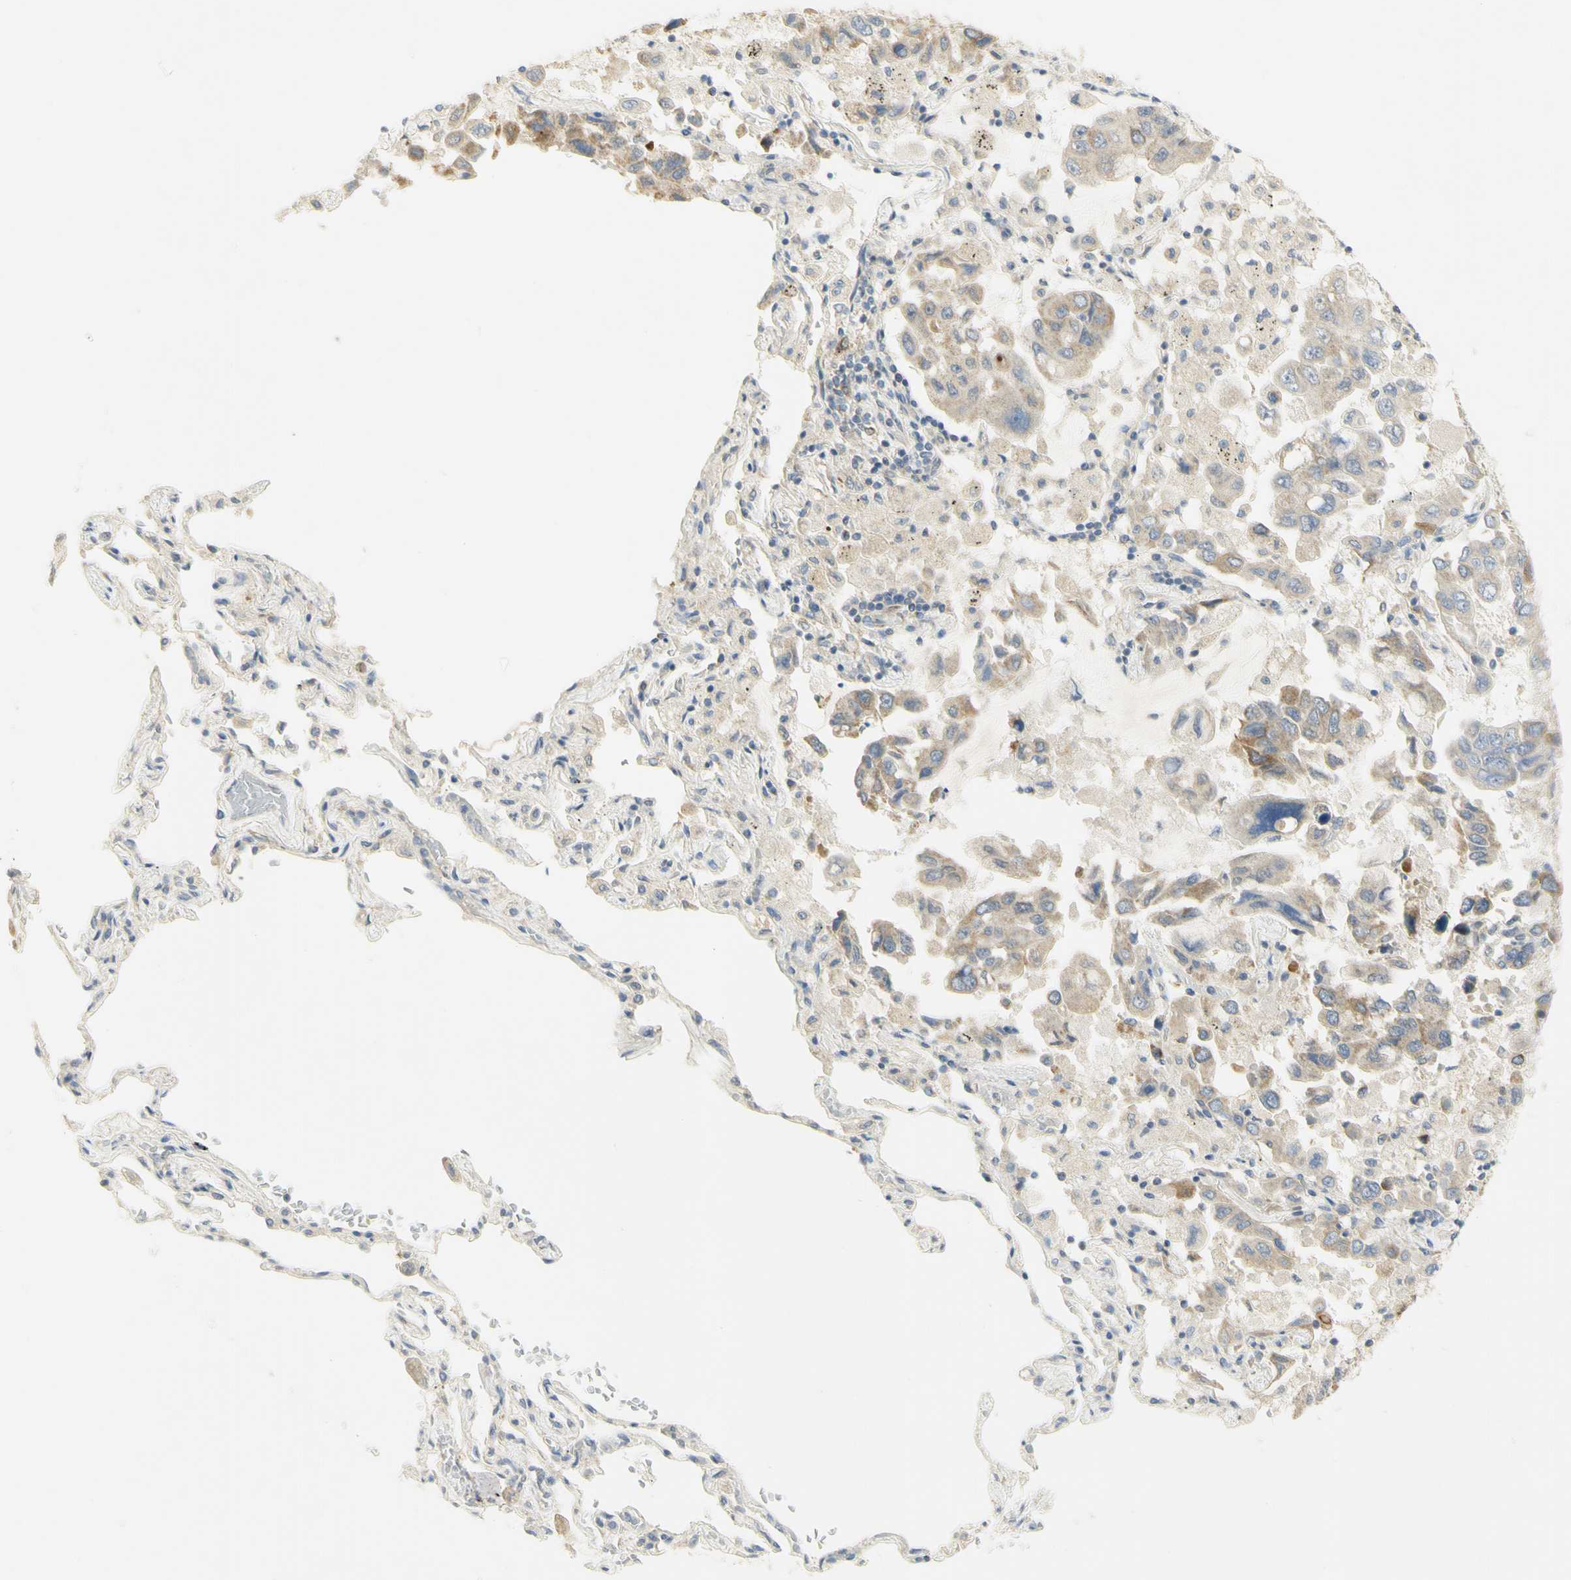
{"staining": {"intensity": "moderate", "quantity": "25%-75%", "location": "cytoplasmic/membranous"}, "tissue": "lung cancer", "cell_type": "Tumor cells", "image_type": "cancer", "snomed": [{"axis": "morphology", "description": "Adenocarcinoma, NOS"}, {"axis": "topography", "description": "Lung"}], "caption": "Protein expression by immunohistochemistry (IHC) exhibits moderate cytoplasmic/membranous expression in approximately 25%-75% of tumor cells in lung cancer (adenocarcinoma).", "gene": "KIF11", "patient": {"sex": "male", "age": 64}}